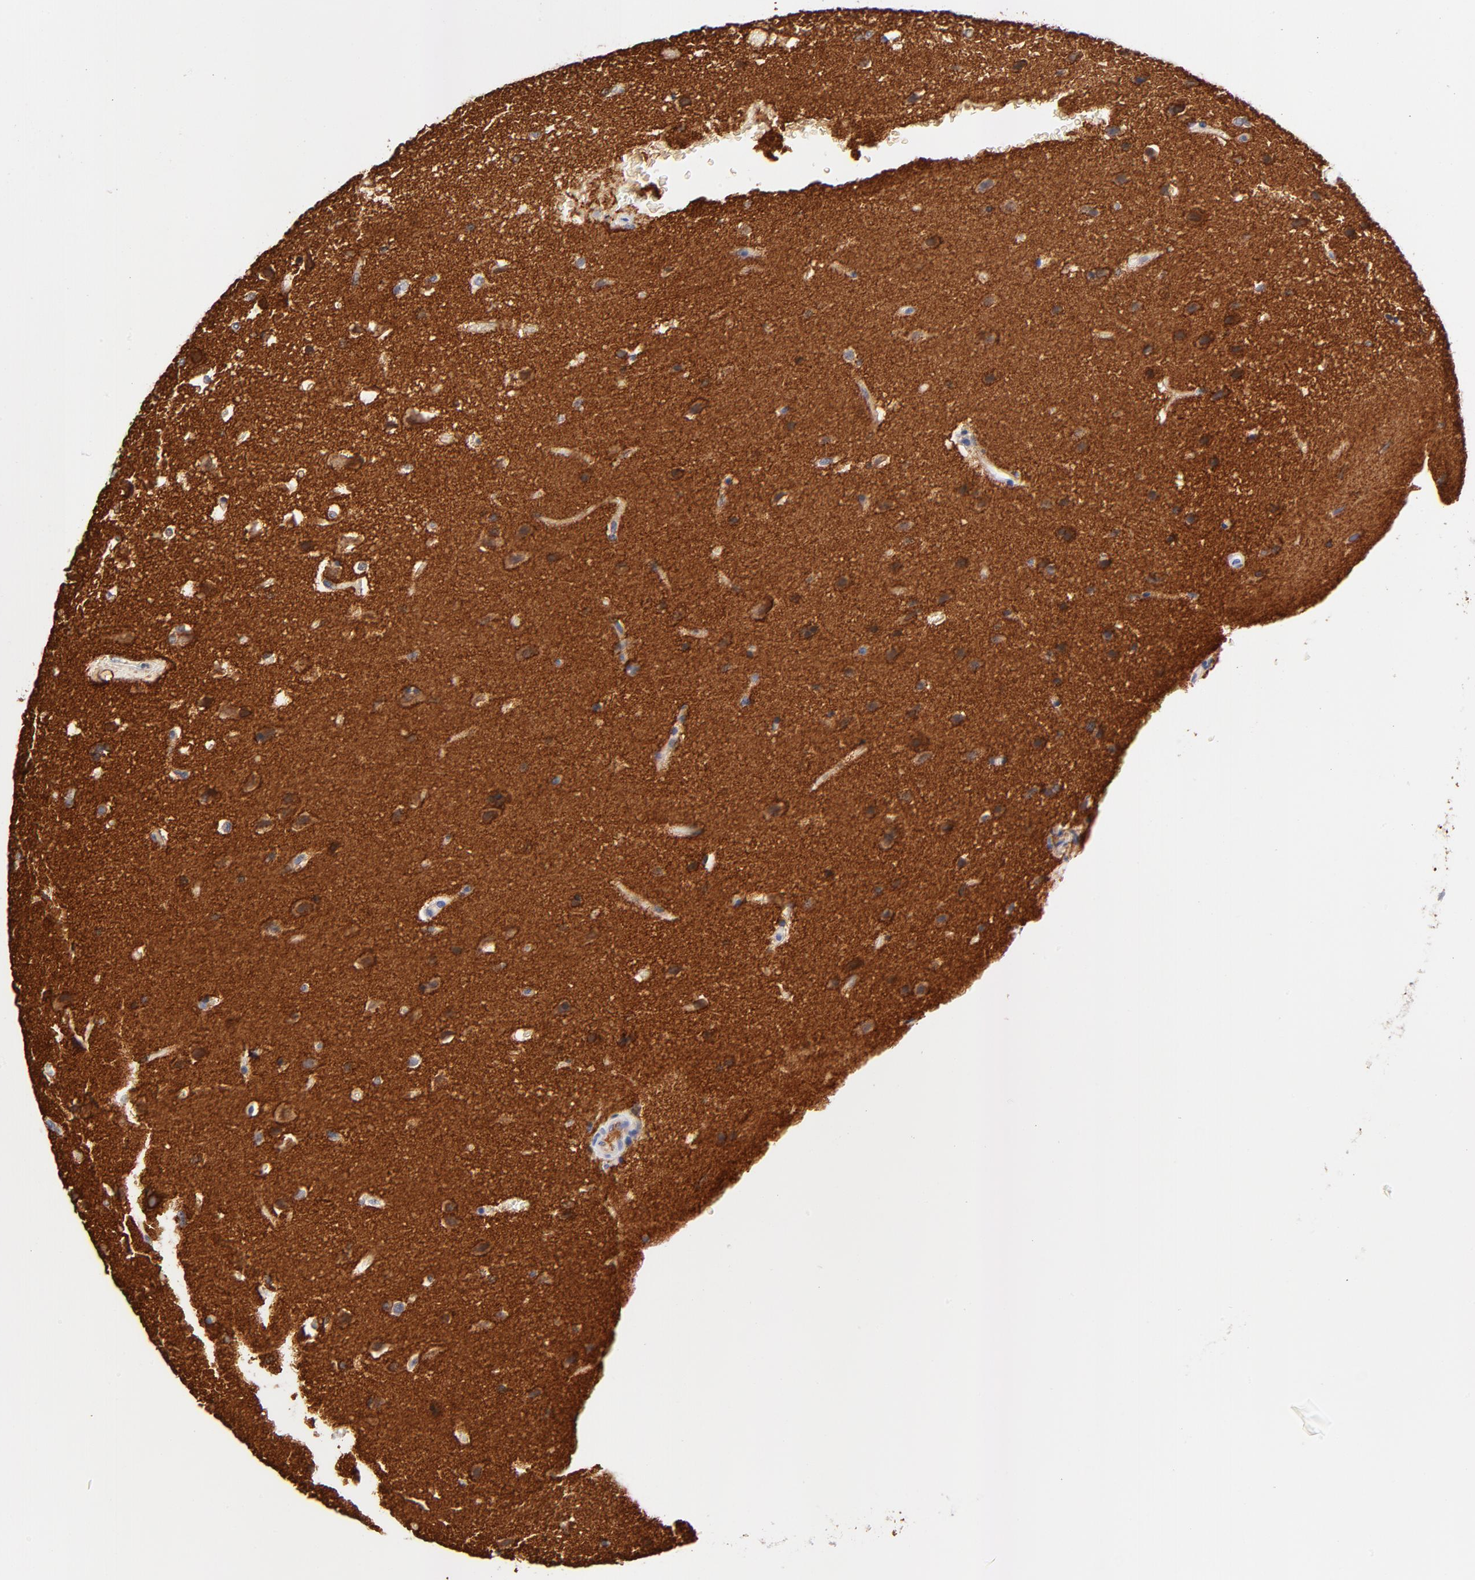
{"staining": {"intensity": "strong", "quantity": ">75%", "location": "cytoplasmic/membranous"}, "tissue": "glioma", "cell_type": "Tumor cells", "image_type": "cancer", "snomed": [{"axis": "morphology", "description": "Glioma, malignant, Low grade"}, {"axis": "topography", "description": "Cerebral cortex"}], "caption": "A photomicrograph of low-grade glioma (malignant) stained for a protein displays strong cytoplasmic/membranous brown staining in tumor cells. (IHC, brightfield microscopy, high magnification).", "gene": "FAM117B", "patient": {"sex": "female", "age": 47}}